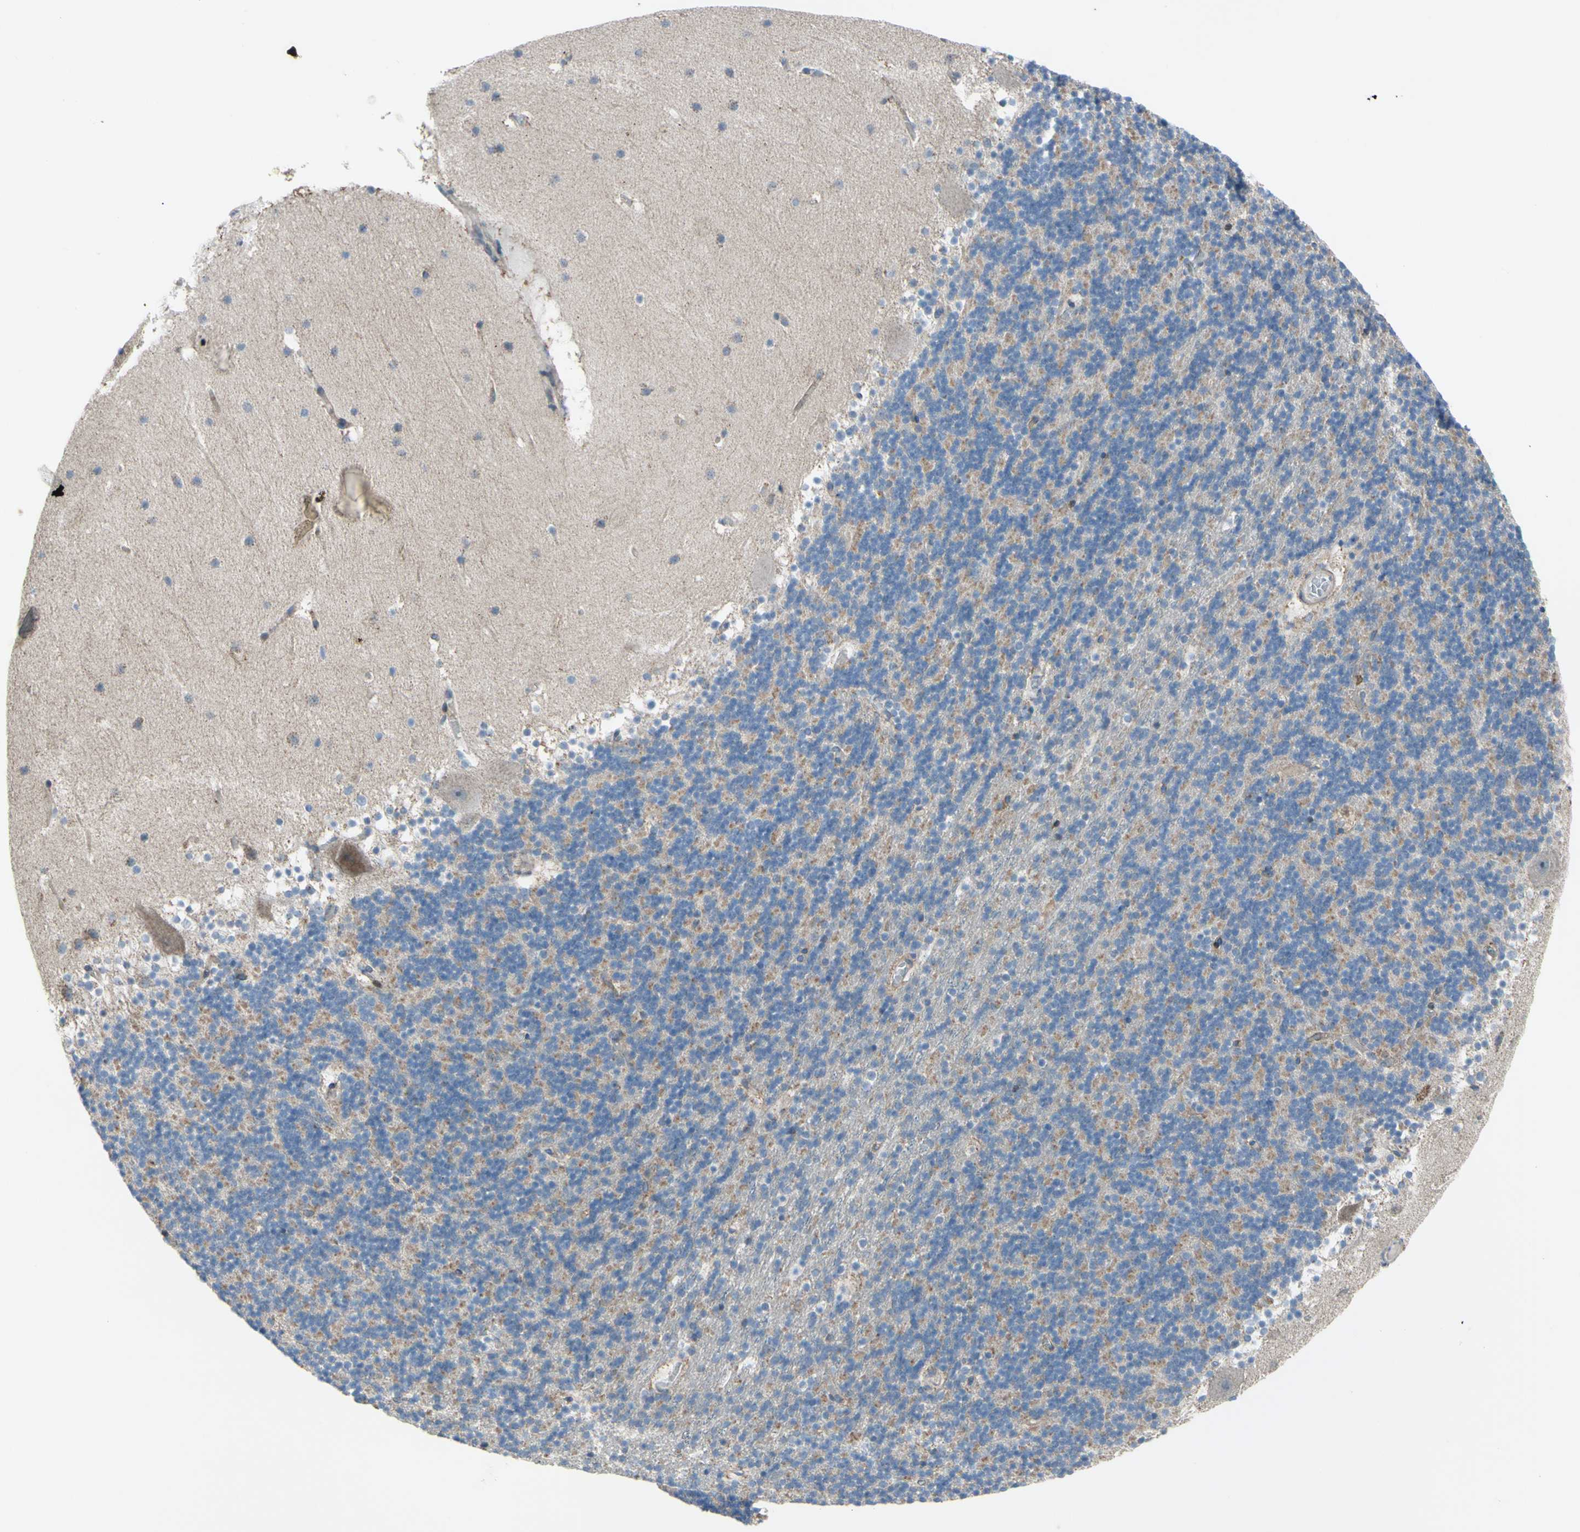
{"staining": {"intensity": "moderate", "quantity": "25%-75%", "location": "cytoplasmic/membranous"}, "tissue": "cerebellum", "cell_type": "Cells in granular layer", "image_type": "normal", "snomed": [{"axis": "morphology", "description": "Normal tissue, NOS"}, {"axis": "topography", "description": "Cerebellum"}], "caption": "This is a micrograph of immunohistochemistry (IHC) staining of normal cerebellum, which shows moderate positivity in the cytoplasmic/membranous of cells in granular layer.", "gene": "GRAMD2B", "patient": {"sex": "male", "age": 45}}